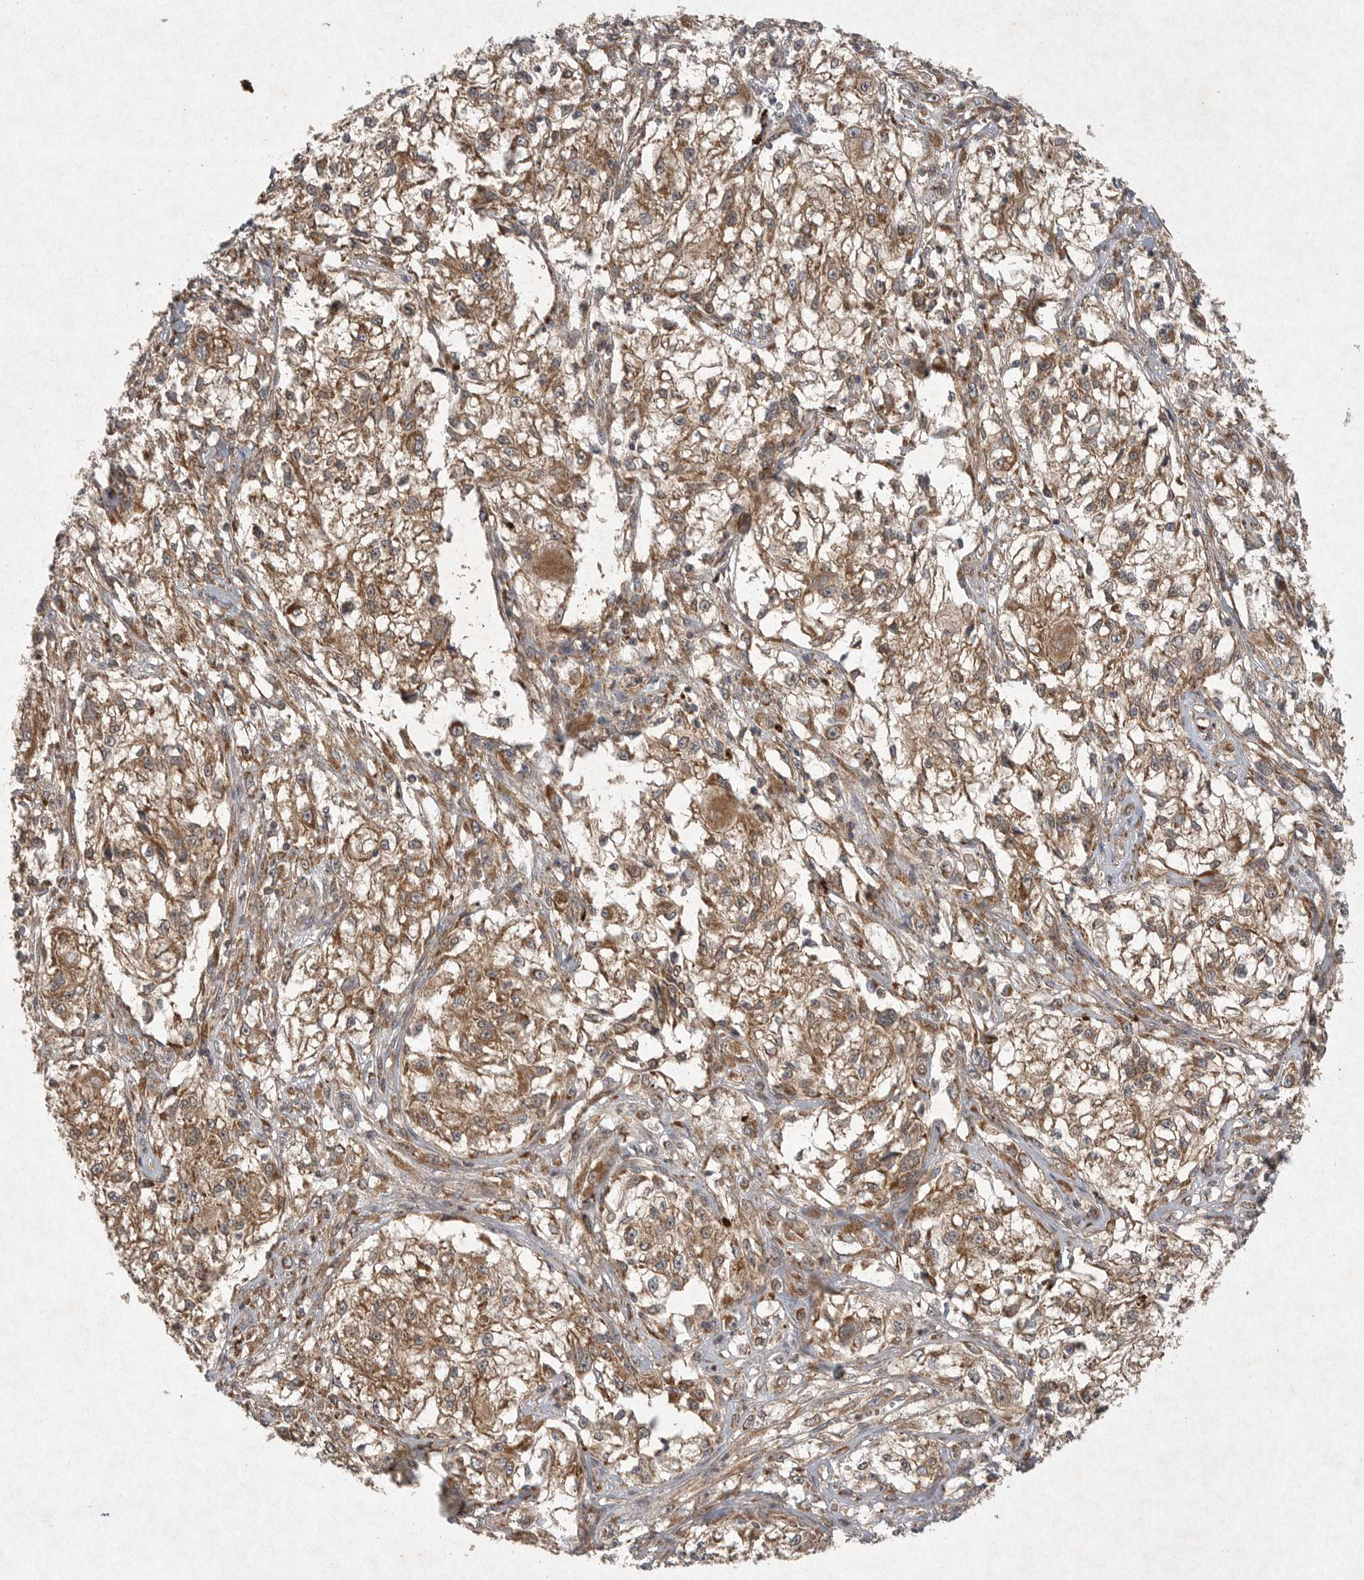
{"staining": {"intensity": "moderate", "quantity": ">75%", "location": "cytoplasmic/membranous"}, "tissue": "melanoma", "cell_type": "Tumor cells", "image_type": "cancer", "snomed": [{"axis": "morphology", "description": "Malignant melanoma, NOS"}, {"axis": "topography", "description": "Skin of head"}], "caption": "DAB immunohistochemical staining of human melanoma exhibits moderate cytoplasmic/membranous protein positivity in about >75% of tumor cells. (DAB (3,3'-diaminobenzidine) IHC with brightfield microscopy, high magnification).", "gene": "DDR1", "patient": {"sex": "male", "age": 83}}